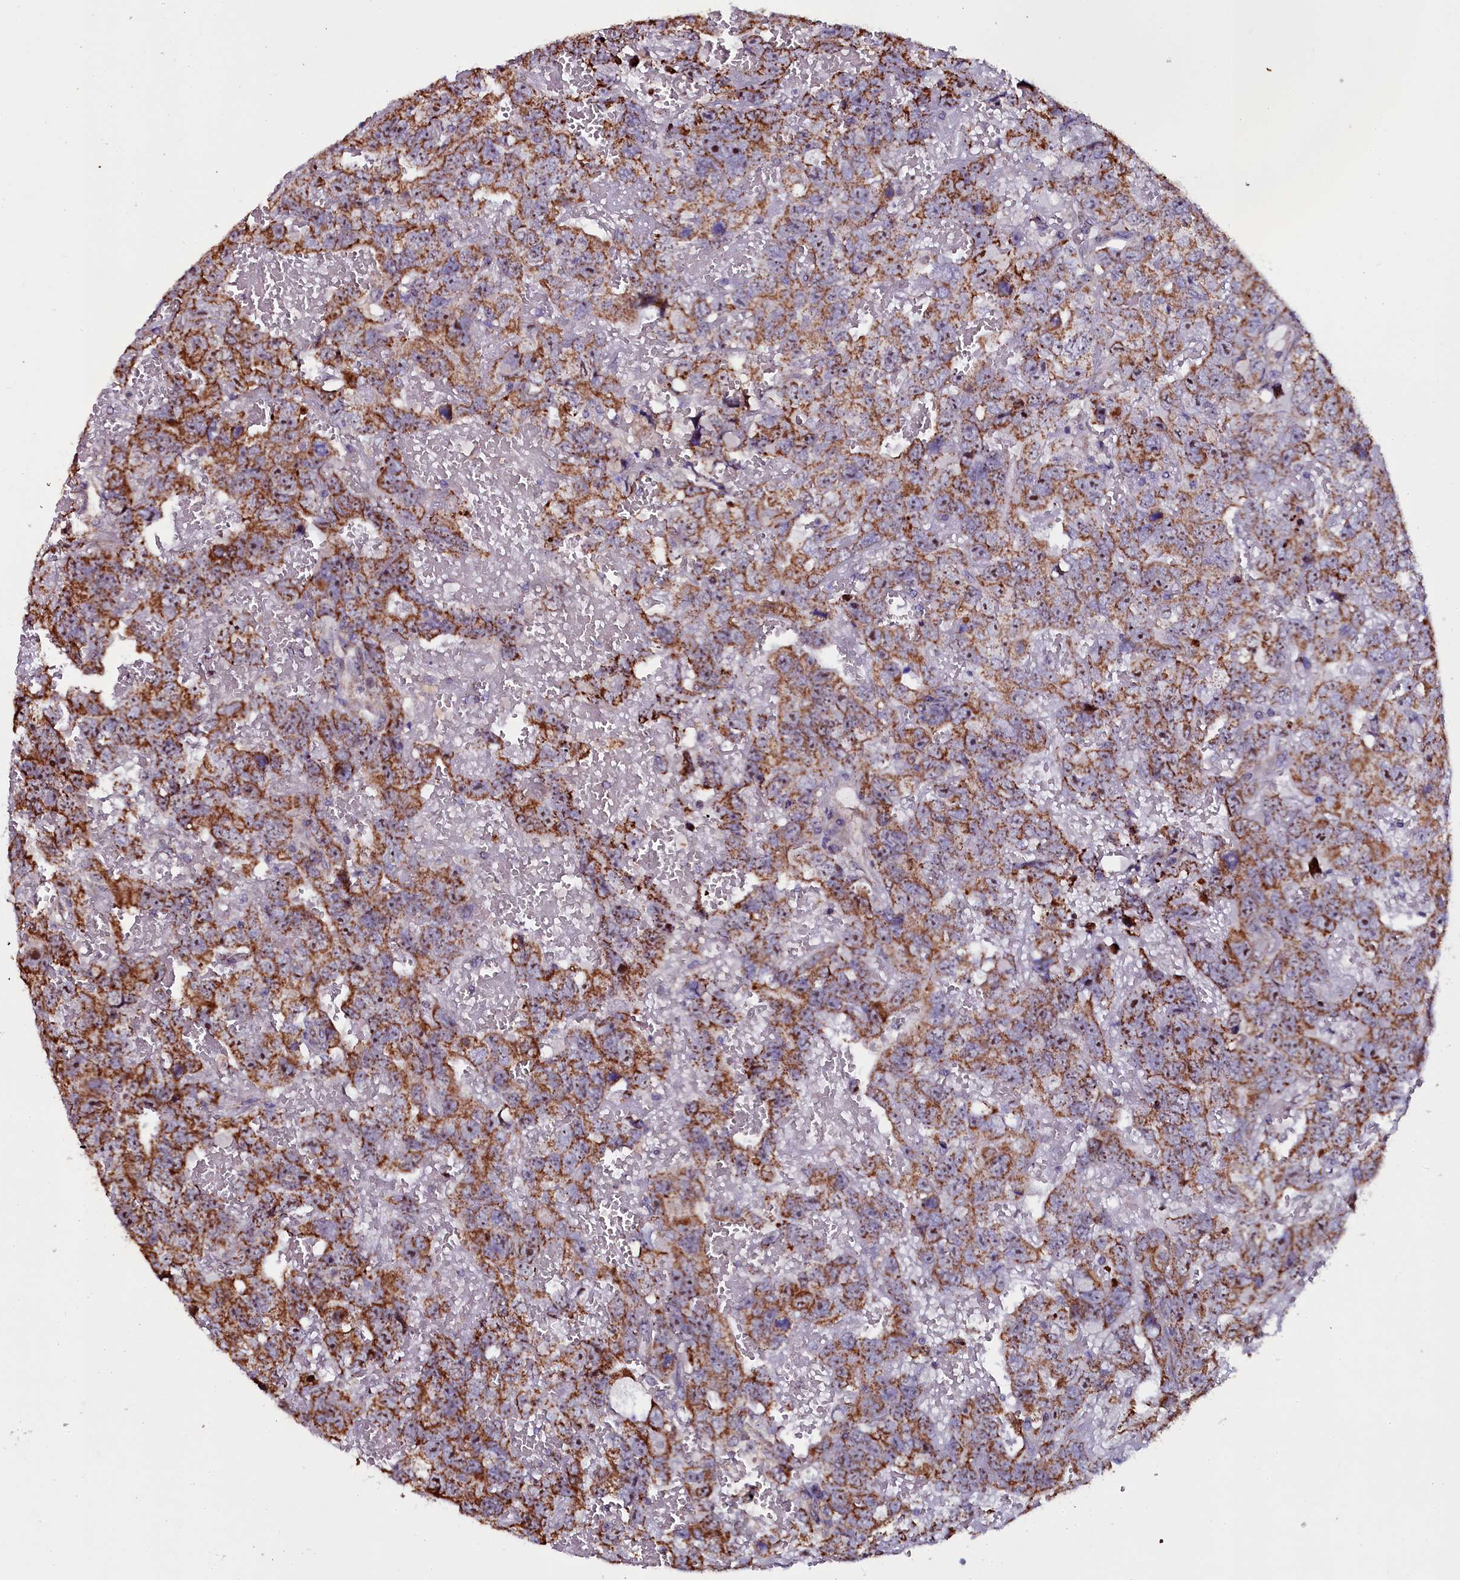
{"staining": {"intensity": "moderate", "quantity": ">75%", "location": "cytoplasmic/membranous"}, "tissue": "testis cancer", "cell_type": "Tumor cells", "image_type": "cancer", "snomed": [{"axis": "morphology", "description": "Carcinoma, Embryonal, NOS"}, {"axis": "topography", "description": "Testis"}], "caption": "Human testis embryonal carcinoma stained with a brown dye demonstrates moderate cytoplasmic/membranous positive staining in about >75% of tumor cells.", "gene": "NAA80", "patient": {"sex": "male", "age": 45}}